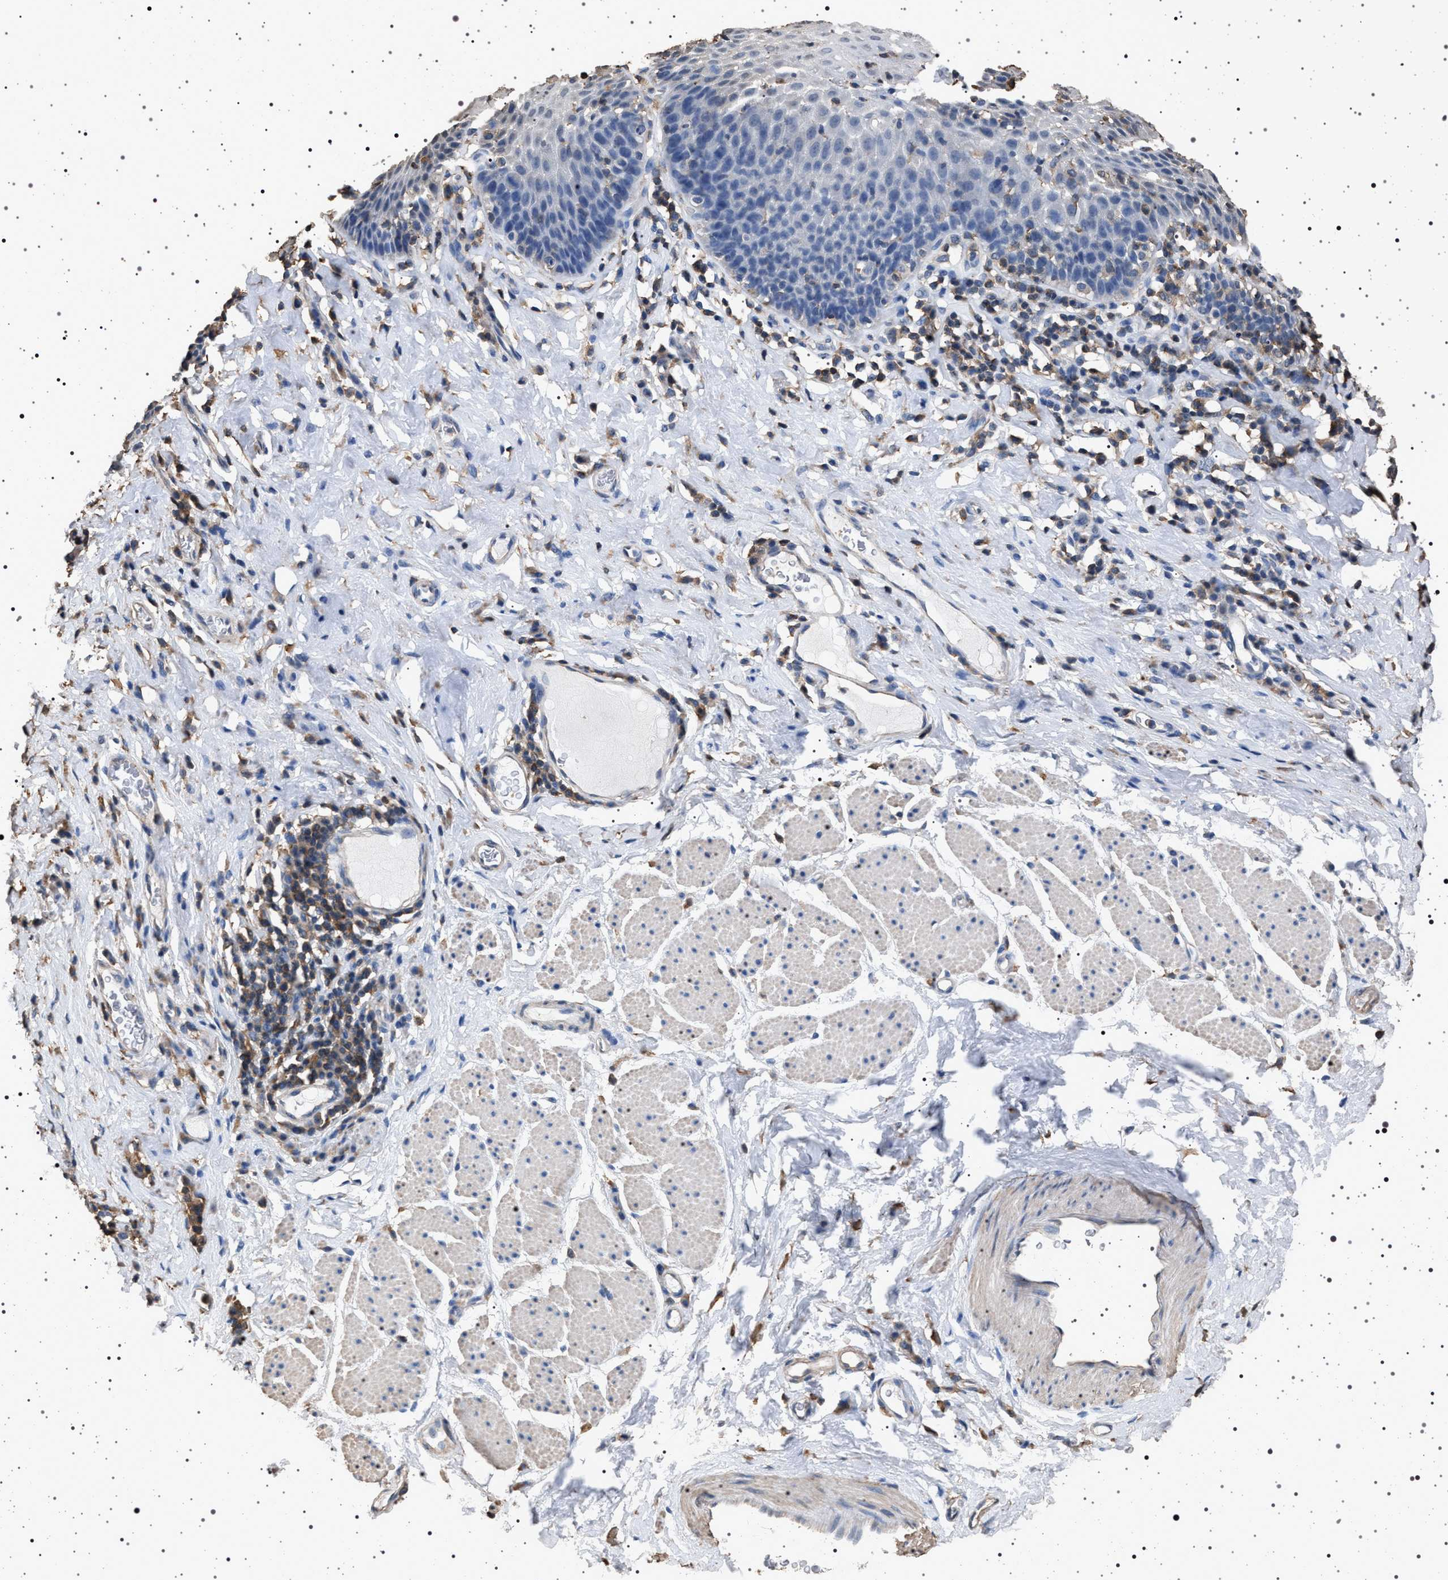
{"staining": {"intensity": "negative", "quantity": "none", "location": "none"}, "tissue": "esophagus", "cell_type": "Squamous epithelial cells", "image_type": "normal", "snomed": [{"axis": "morphology", "description": "Normal tissue, NOS"}, {"axis": "topography", "description": "Esophagus"}], "caption": "Squamous epithelial cells show no significant protein staining in benign esophagus.", "gene": "SMAP2", "patient": {"sex": "female", "age": 61}}